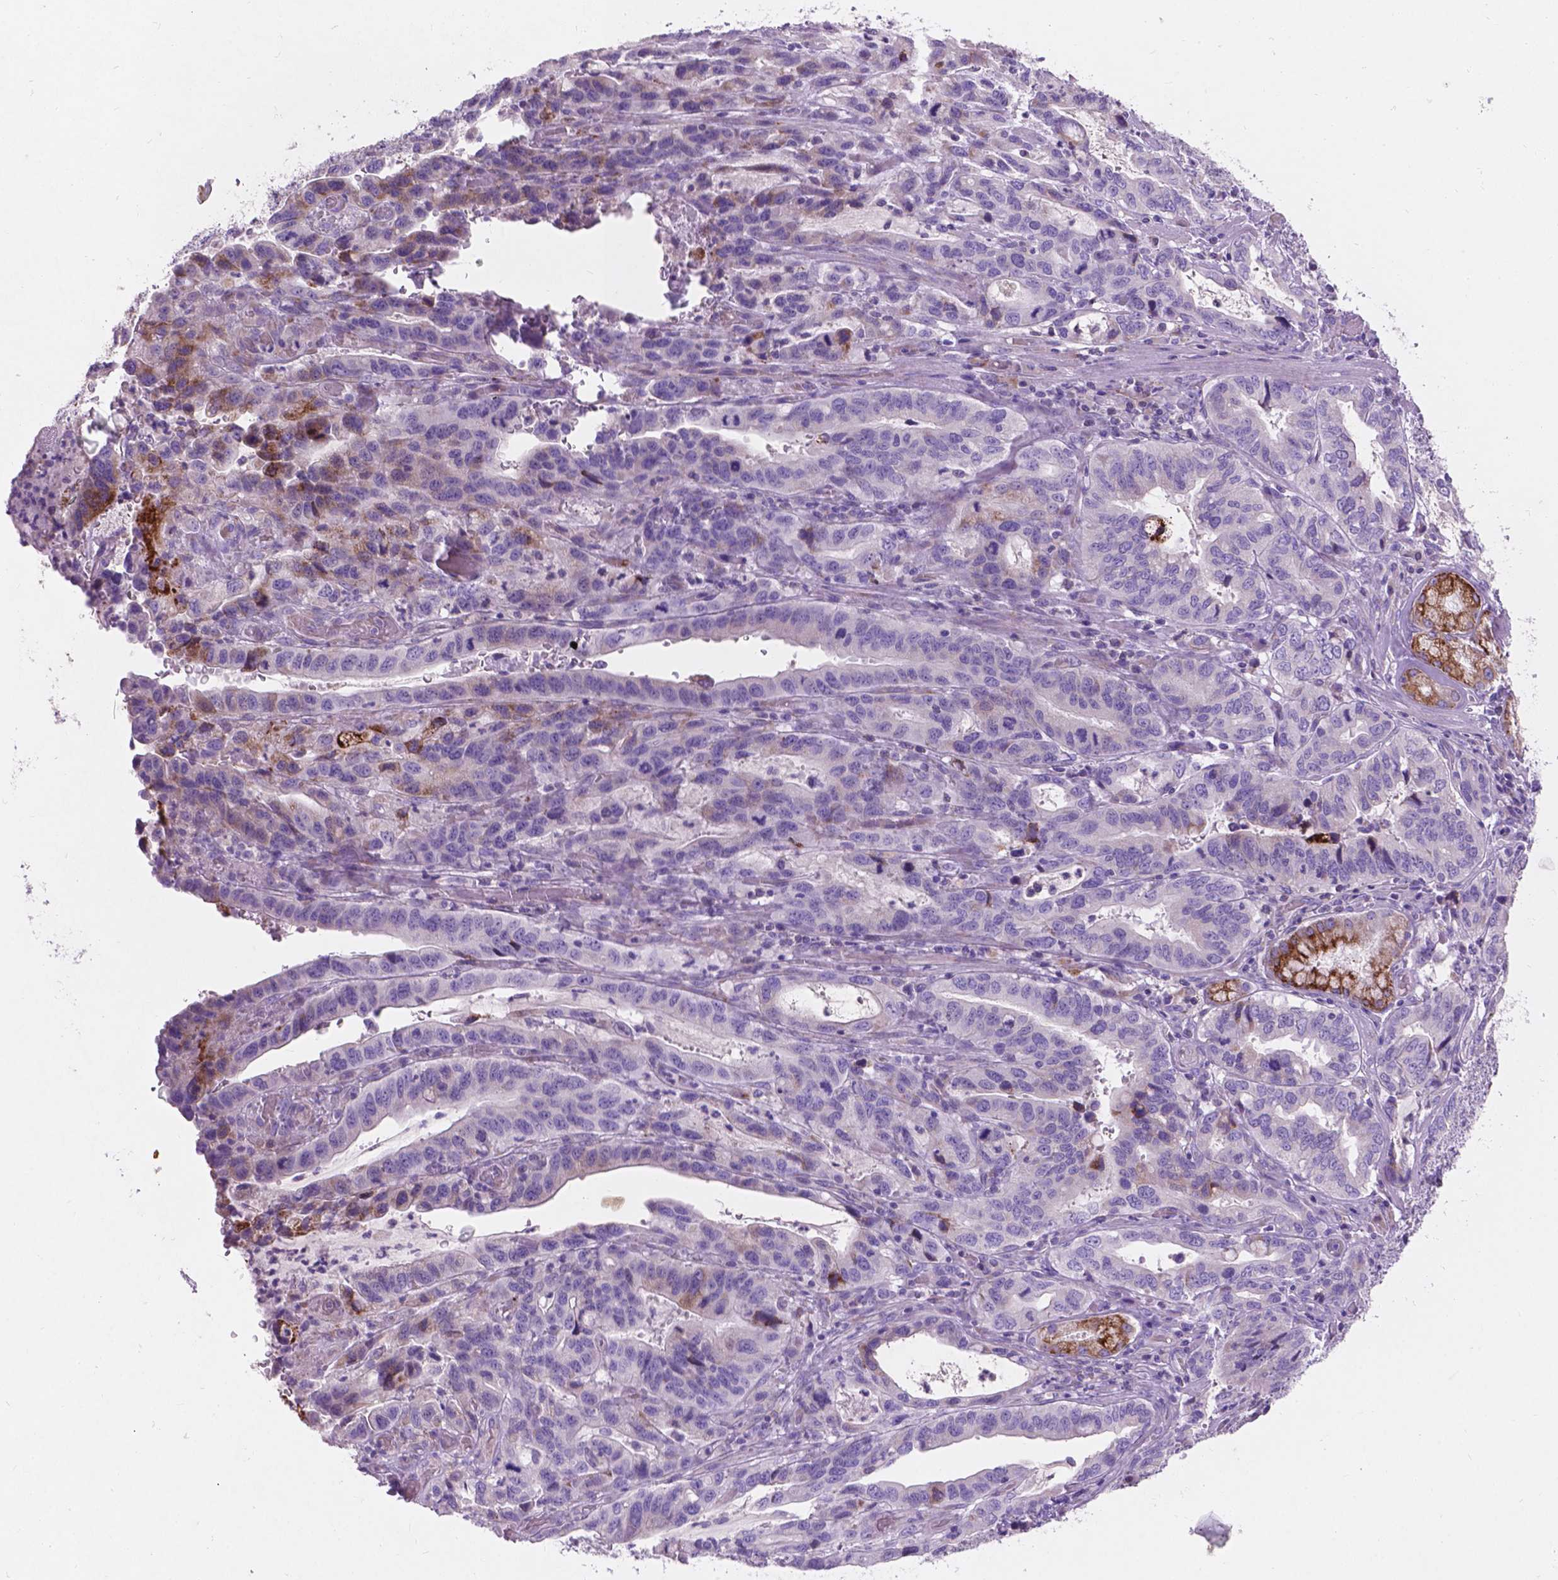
{"staining": {"intensity": "moderate", "quantity": "<25%", "location": "cytoplasmic/membranous"}, "tissue": "stomach cancer", "cell_type": "Tumor cells", "image_type": "cancer", "snomed": [{"axis": "morphology", "description": "Adenocarcinoma, NOS"}, {"axis": "topography", "description": "Stomach, lower"}], "caption": "Adenocarcinoma (stomach) stained with a protein marker displays moderate staining in tumor cells.", "gene": "NOXO1", "patient": {"sex": "female", "age": 76}}